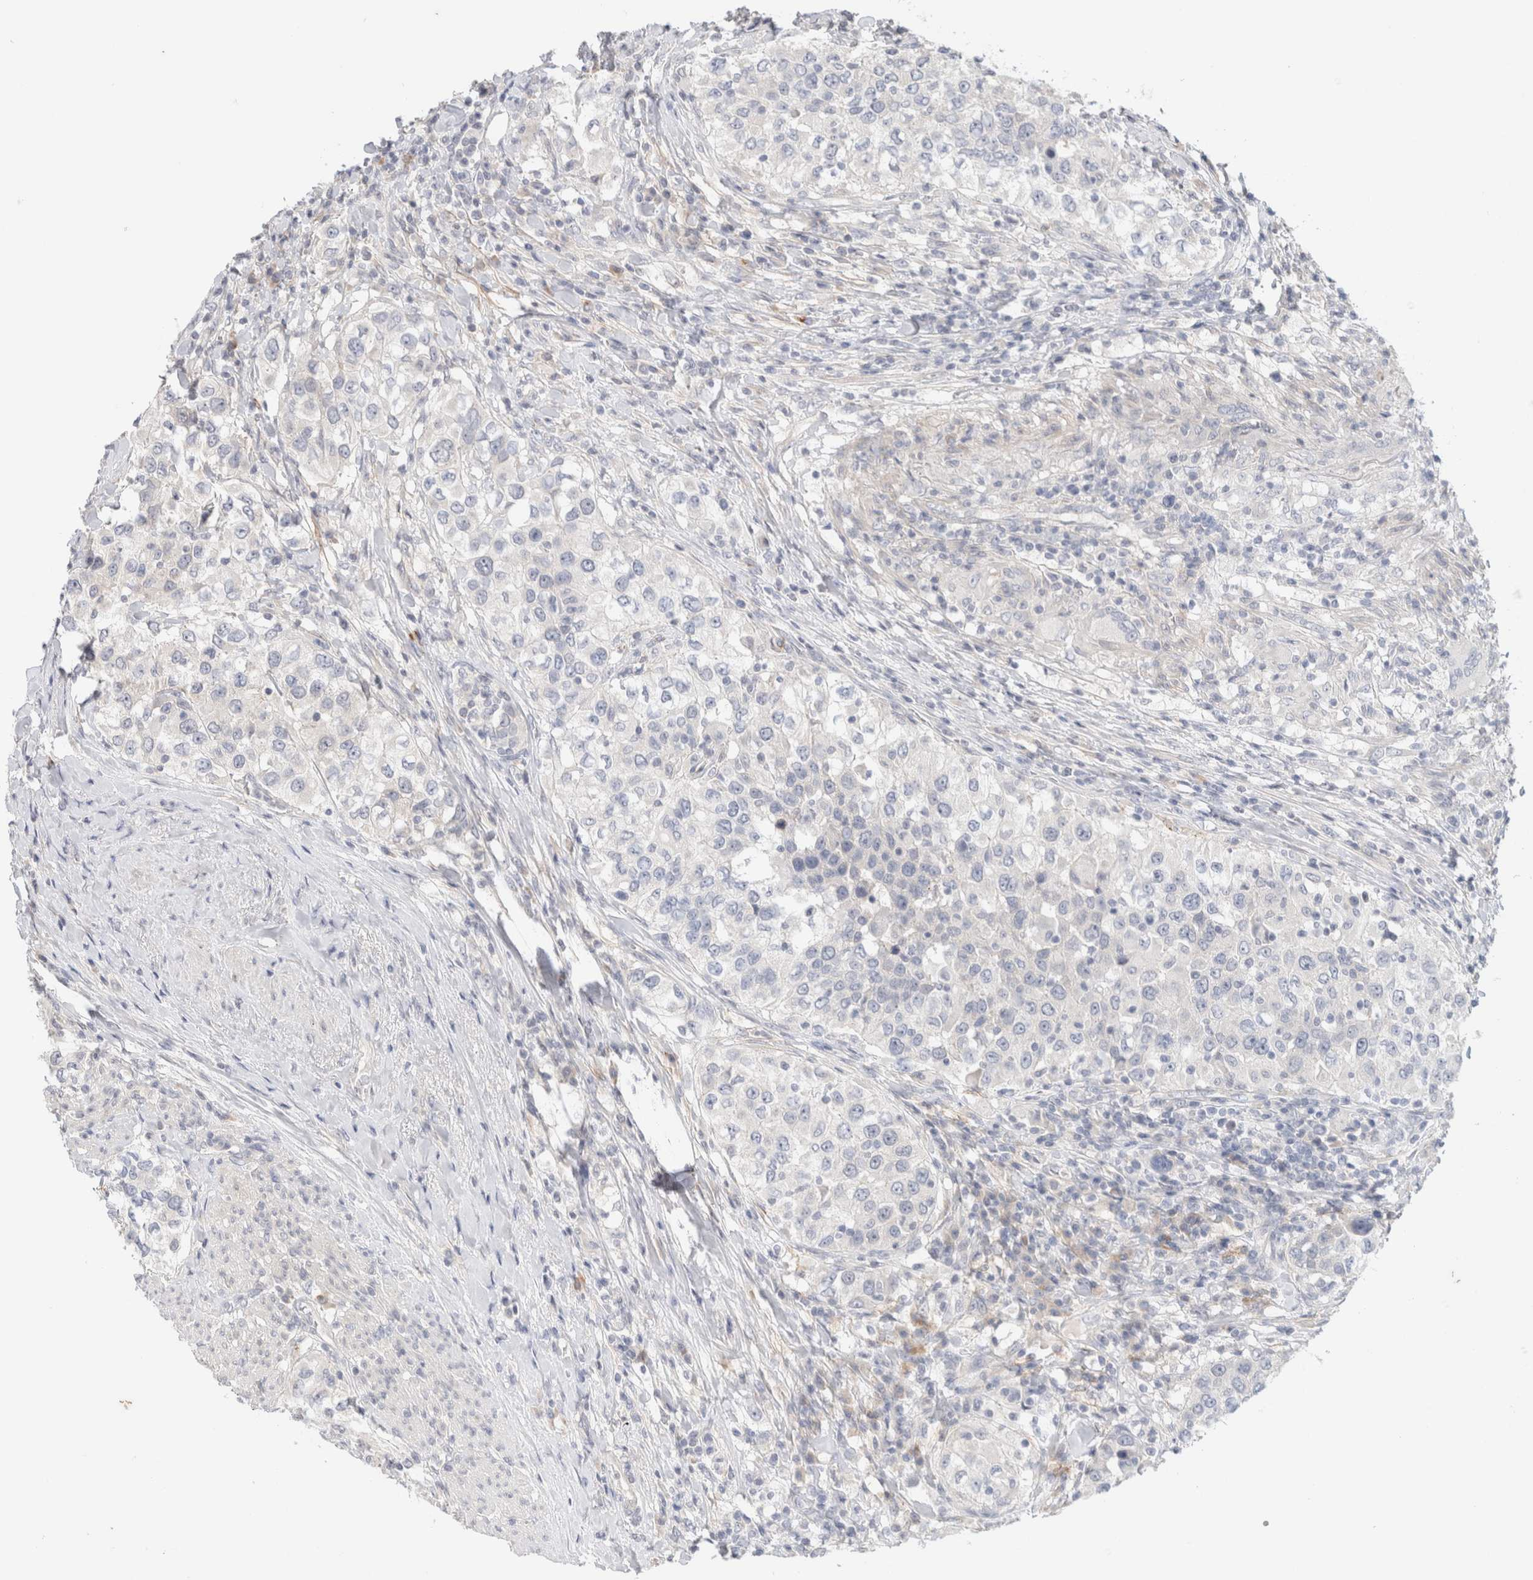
{"staining": {"intensity": "negative", "quantity": "none", "location": "none"}, "tissue": "urothelial cancer", "cell_type": "Tumor cells", "image_type": "cancer", "snomed": [{"axis": "morphology", "description": "Urothelial carcinoma, High grade"}, {"axis": "topography", "description": "Urinary bladder"}], "caption": "Tumor cells show no significant expression in urothelial carcinoma (high-grade).", "gene": "SPRTN", "patient": {"sex": "female", "age": 80}}